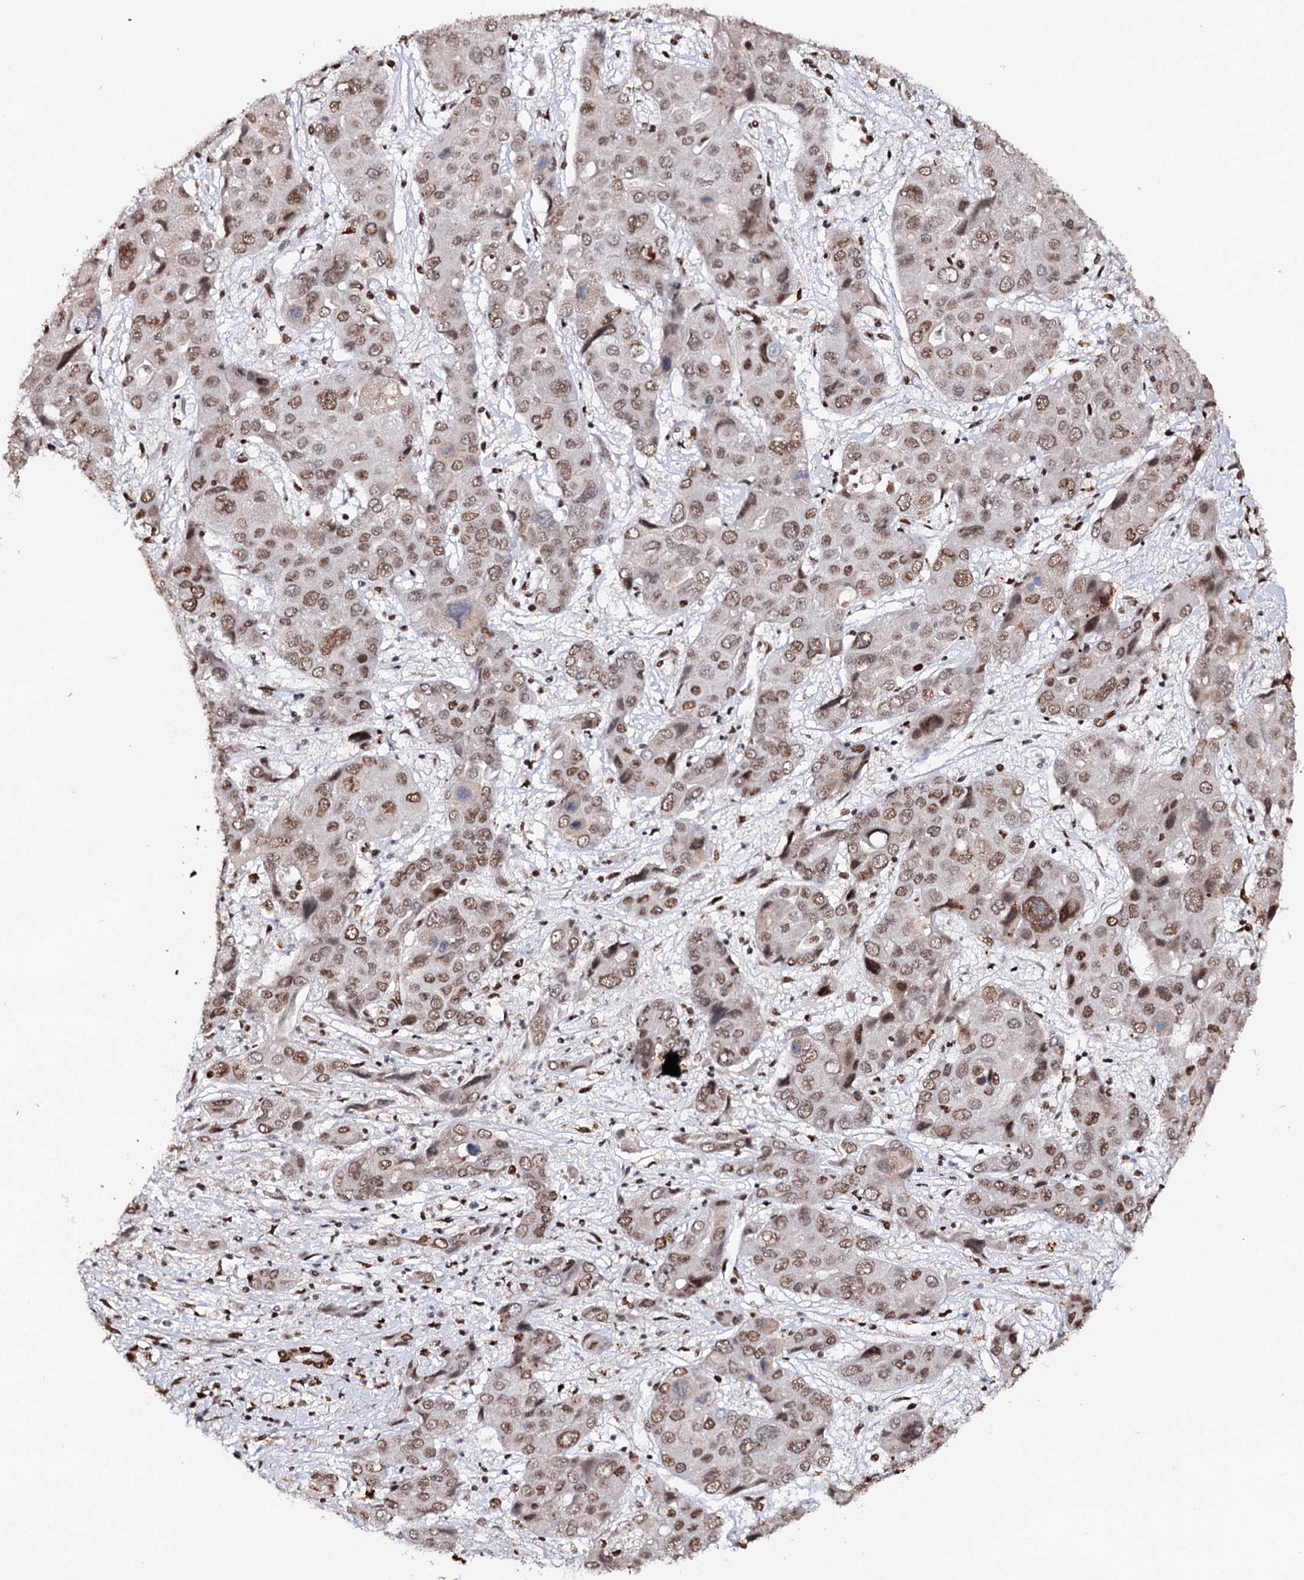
{"staining": {"intensity": "weak", "quantity": ">75%", "location": "nuclear"}, "tissue": "liver cancer", "cell_type": "Tumor cells", "image_type": "cancer", "snomed": [{"axis": "morphology", "description": "Cholangiocarcinoma"}, {"axis": "topography", "description": "Liver"}], "caption": "Liver cancer stained with immunohistochemistry shows weak nuclear expression in approximately >75% of tumor cells. (Brightfield microscopy of DAB IHC at high magnification).", "gene": "MATR3", "patient": {"sex": "male", "age": 67}}